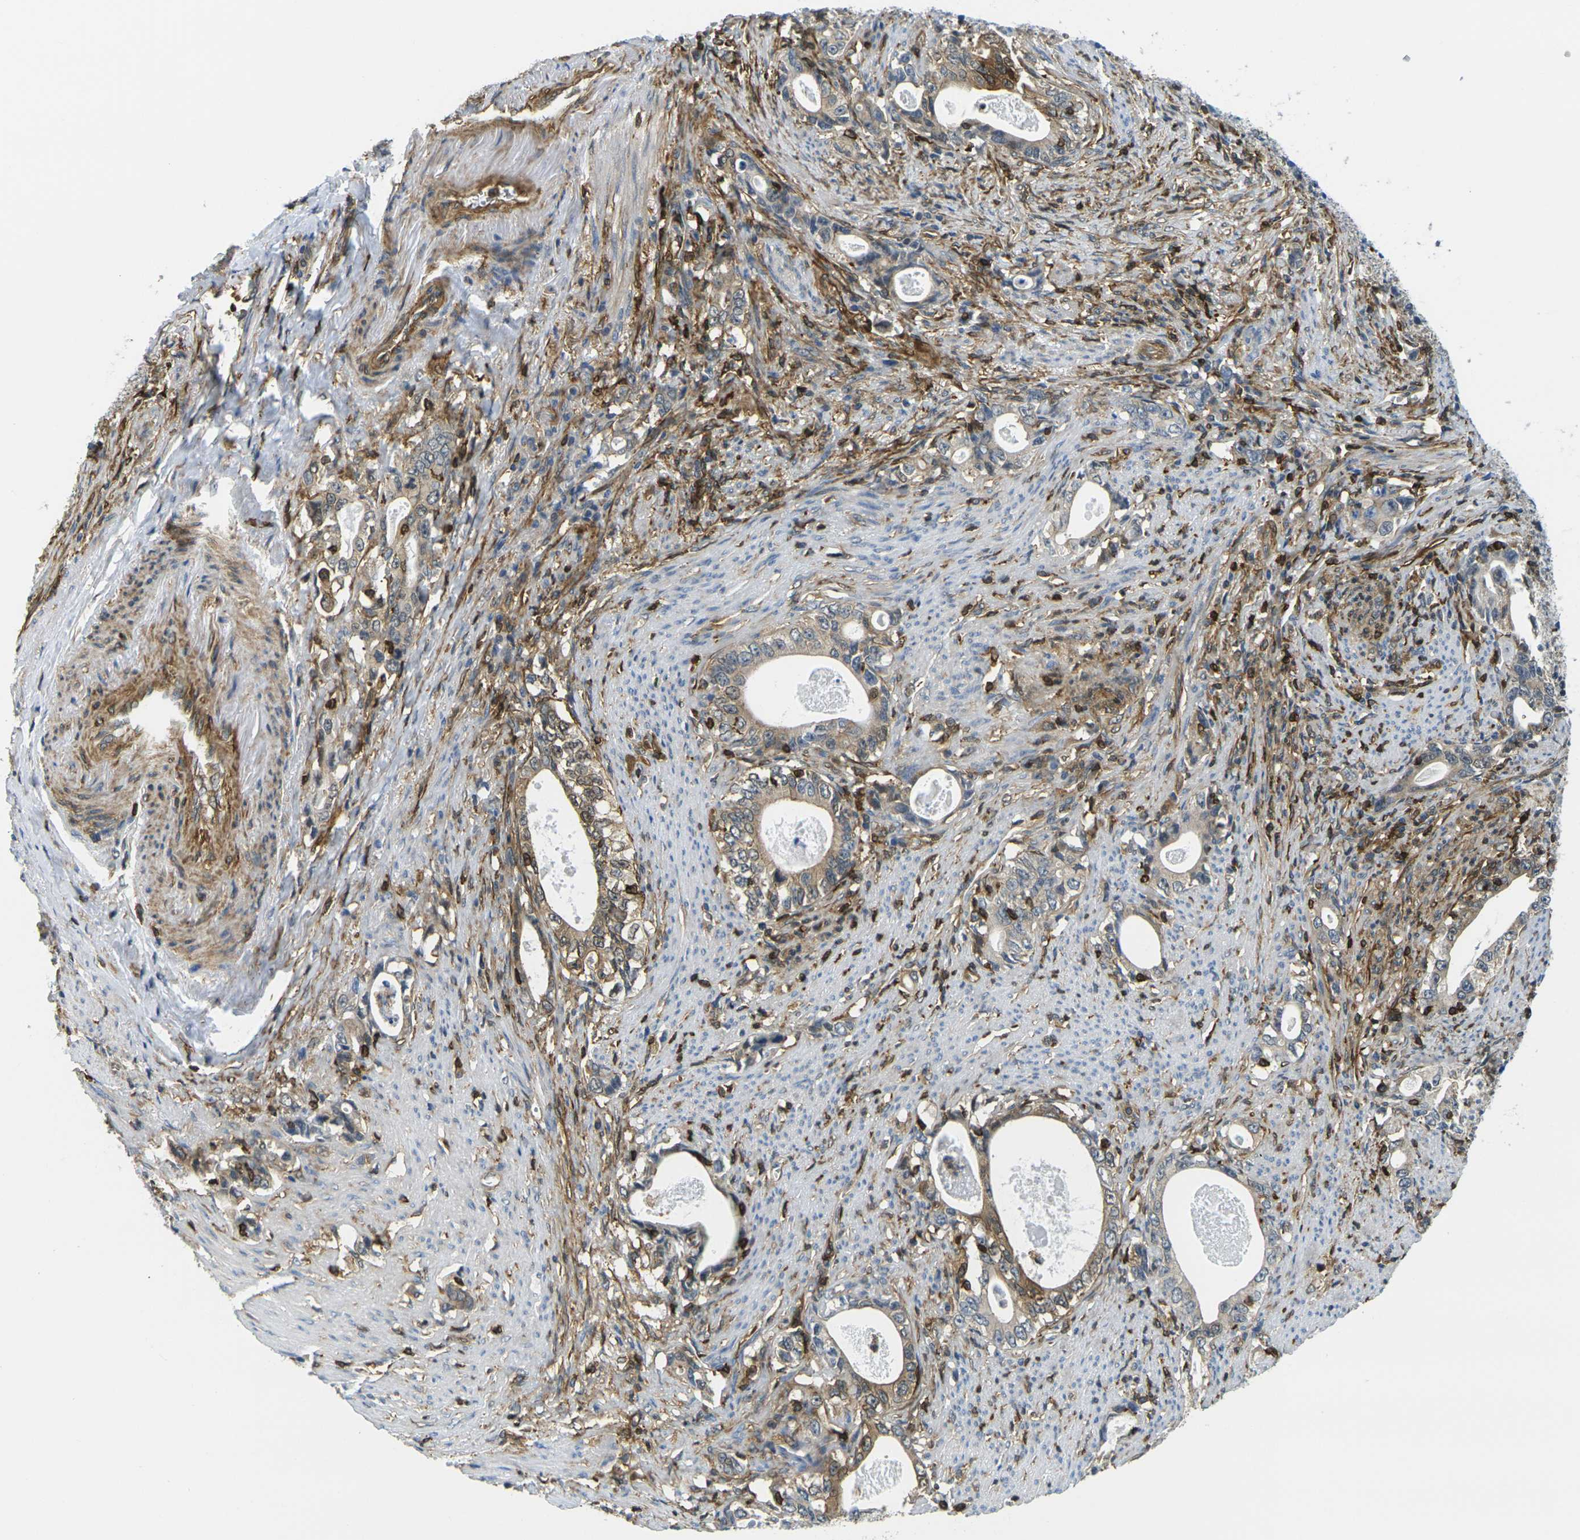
{"staining": {"intensity": "weak", "quantity": ">75%", "location": "cytoplasmic/membranous"}, "tissue": "stomach cancer", "cell_type": "Tumor cells", "image_type": "cancer", "snomed": [{"axis": "morphology", "description": "Adenocarcinoma, NOS"}, {"axis": "topography", "description": "Stomach, lower"}], "caption": "Tumor cells reveal weak cytoplasmic/membranous expression in approximately >75% of cells in stomach cancer (adenocarcinoma). (DAB (3,3'-diaminobenzidine) IHC, brown staining for protein, blue staining for nuclei).", "gene": "LASP1", "patient": {"sex": "female", "age": 72}}